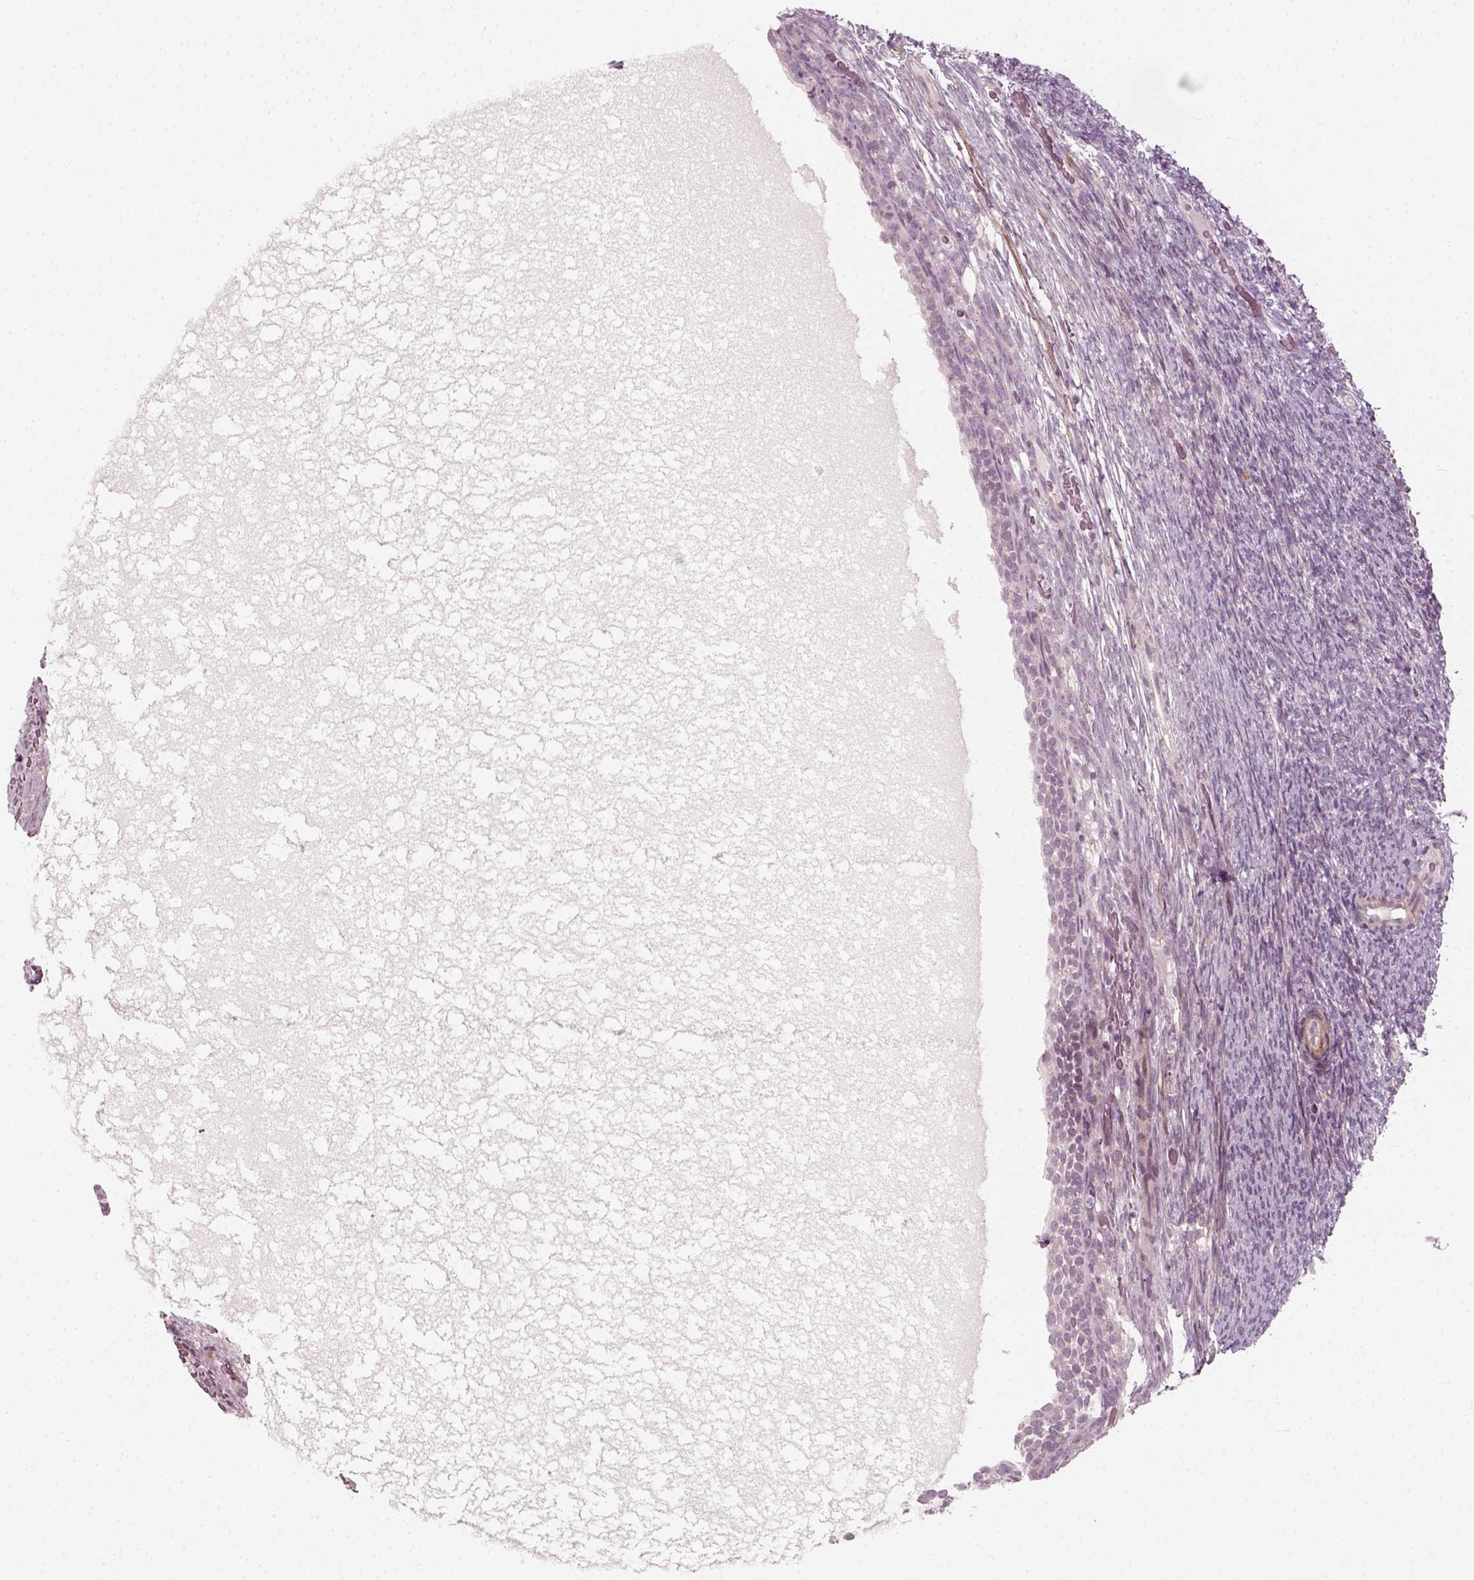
{"staining": {"intensity": "negative", "quantity": "none", "location": "none"}, "tissue": "ovary", "cell_type": "Follicle cells", "image_type": "normal", "snomed": [{"axis": "morphology", "description": "Normal tissue, NOS"}, {"axis": "topography", "description": "Ovary"}], "caption": "This is an immunohistochemistry micrograph of unremarkable human ovary. There is no expression in follicle cells.", "gene": "MLIP", "patient": {"sex": "female", "age": 34}}